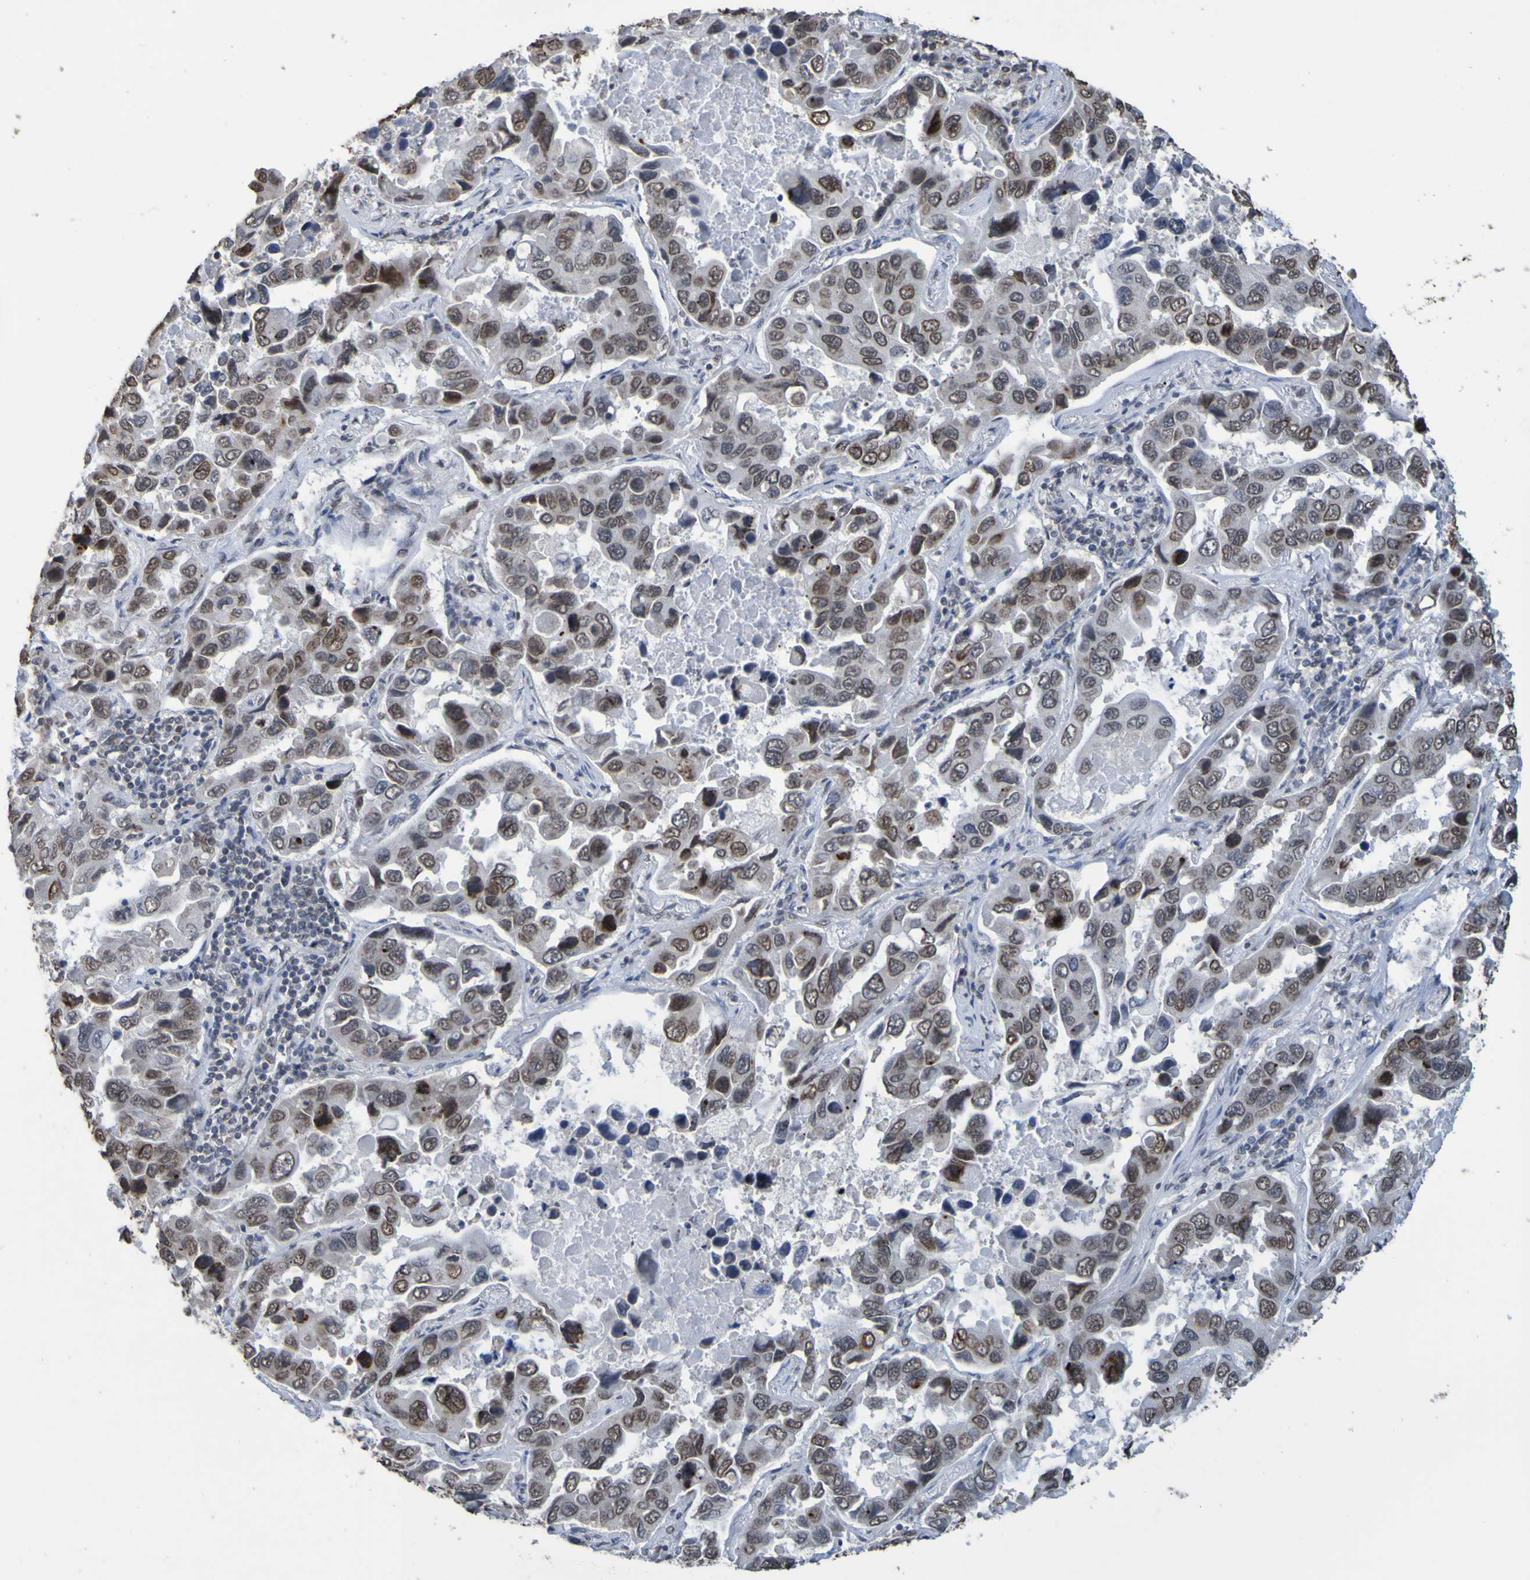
{"staining": {"intensity": "moderate", "quantity": "25%-75%", "location": "nuclear"}, "tissue": "lung cancer", "cell_type": "Tumor cells", "image_type": "cancer", "snomed": [{"axis": "morphology", "description": "Adenocarcinoma, NOS"}, {"axis": "topography", "description": "Lung"}], "caption": "DAB (3,3'-diaminobenzidine) immunohistochemical staining of lung cancer shows moderate nuclear protein positivity in about 25%-75% of tumor cells.", "gene": "ALKBH2", "patient": {"sex": "male", "age": 64}}